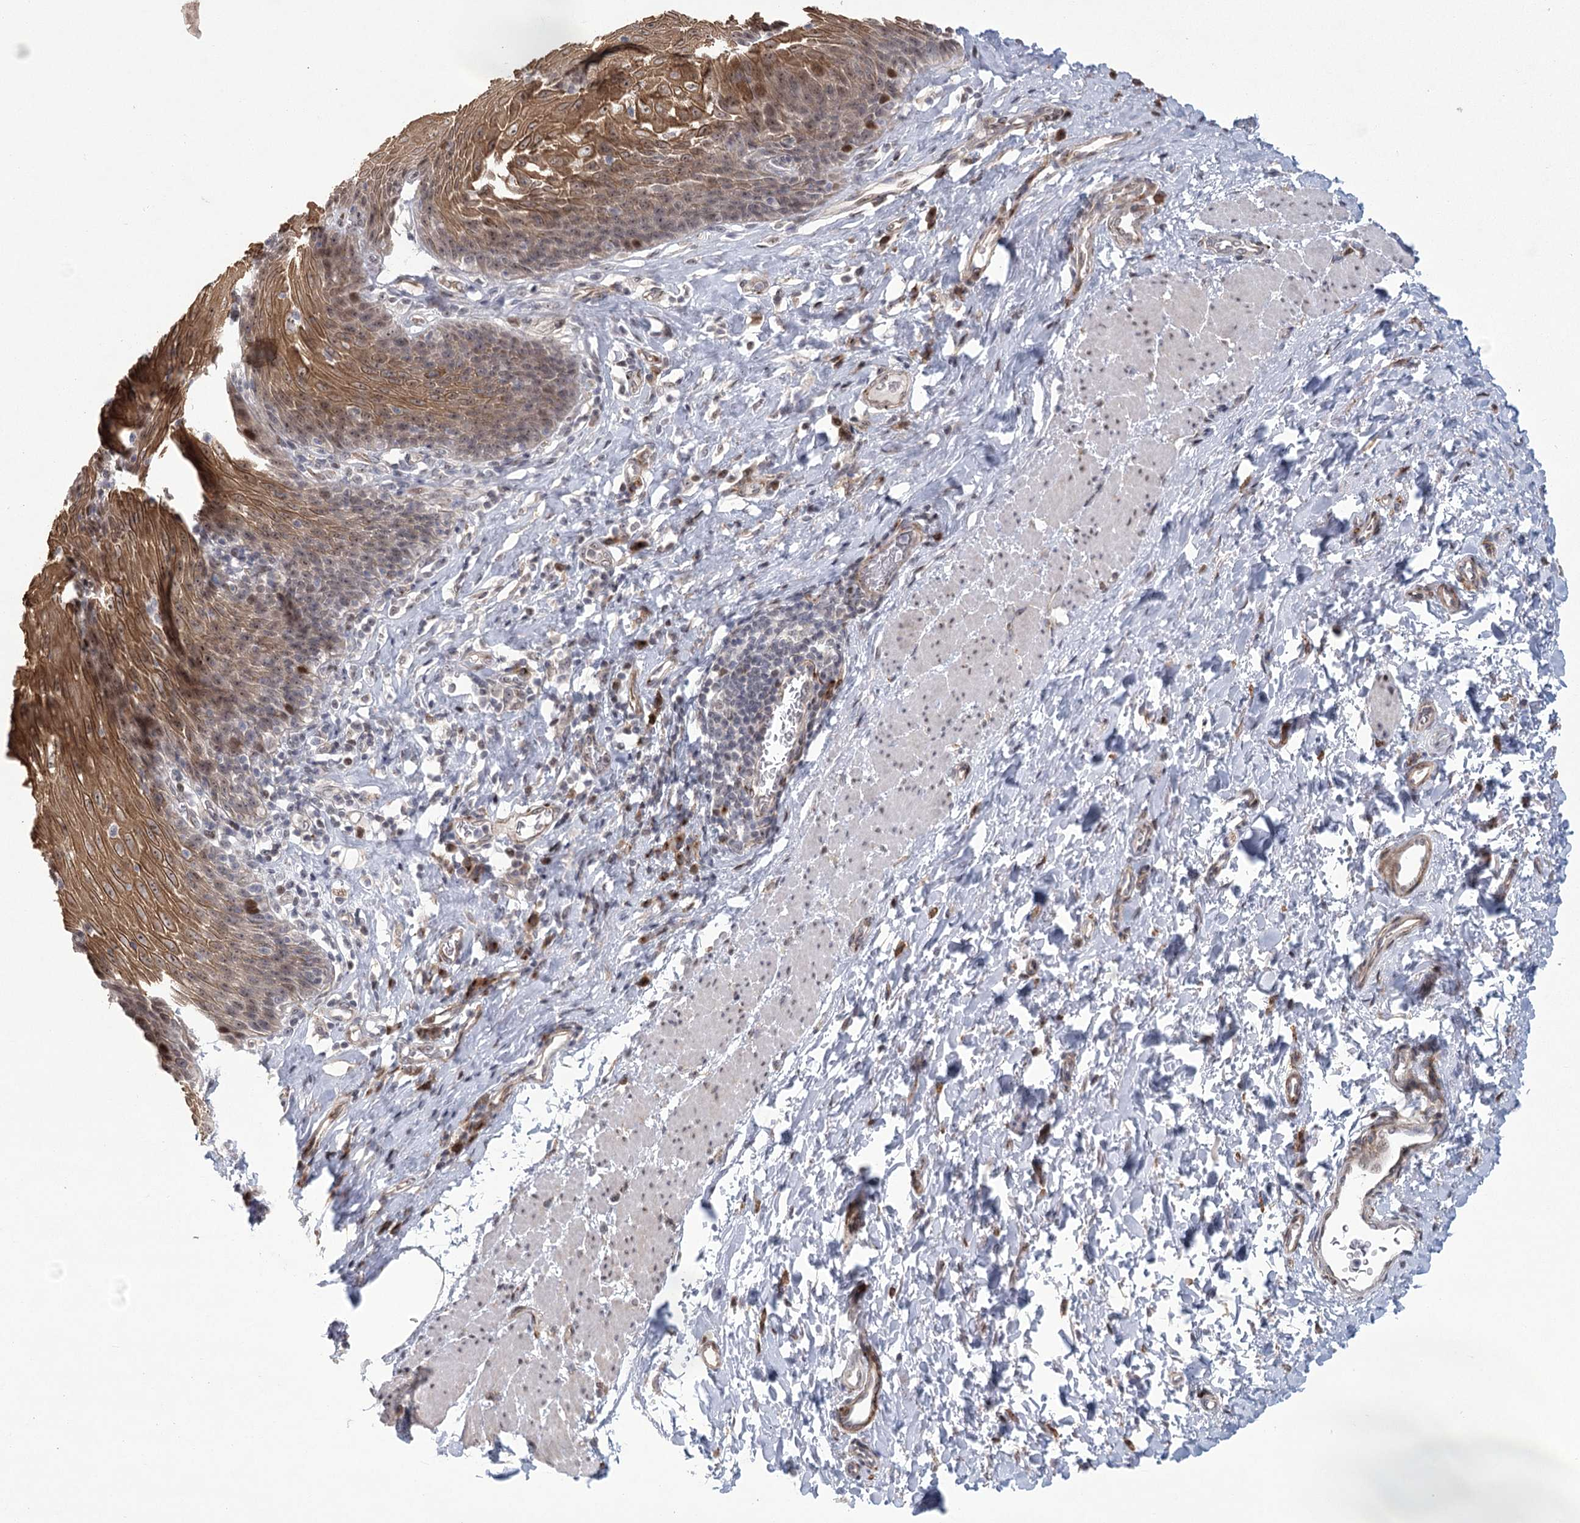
{"staining": {"intensity": "moderate", "quantity": "25%-75%", "location": "cytoplasmic/membranous,nuclear"}, "tissue": "esophagus", "cell_type": "Squamous epithelial cells", "image_type": "normal", "snomed": [{"axis": "morphology", "description": "Normal tissue, NOS"}, {"axis": "topography", "description": "Esophagus"}], "caption": "Immunohistochemistry micrograph of normal esophagus: esophagus stained using immunohistochemistry (IHC) shows medium levels of moderate protein expression localized specifically in the cytoplasmic/membranous,nuclear of squamous epithelial cells, appearing as a cytoplasmic/membranous,nuclear brown color.", "gene": "PARM1", "patient": {"sex": "female", "age": 61}}